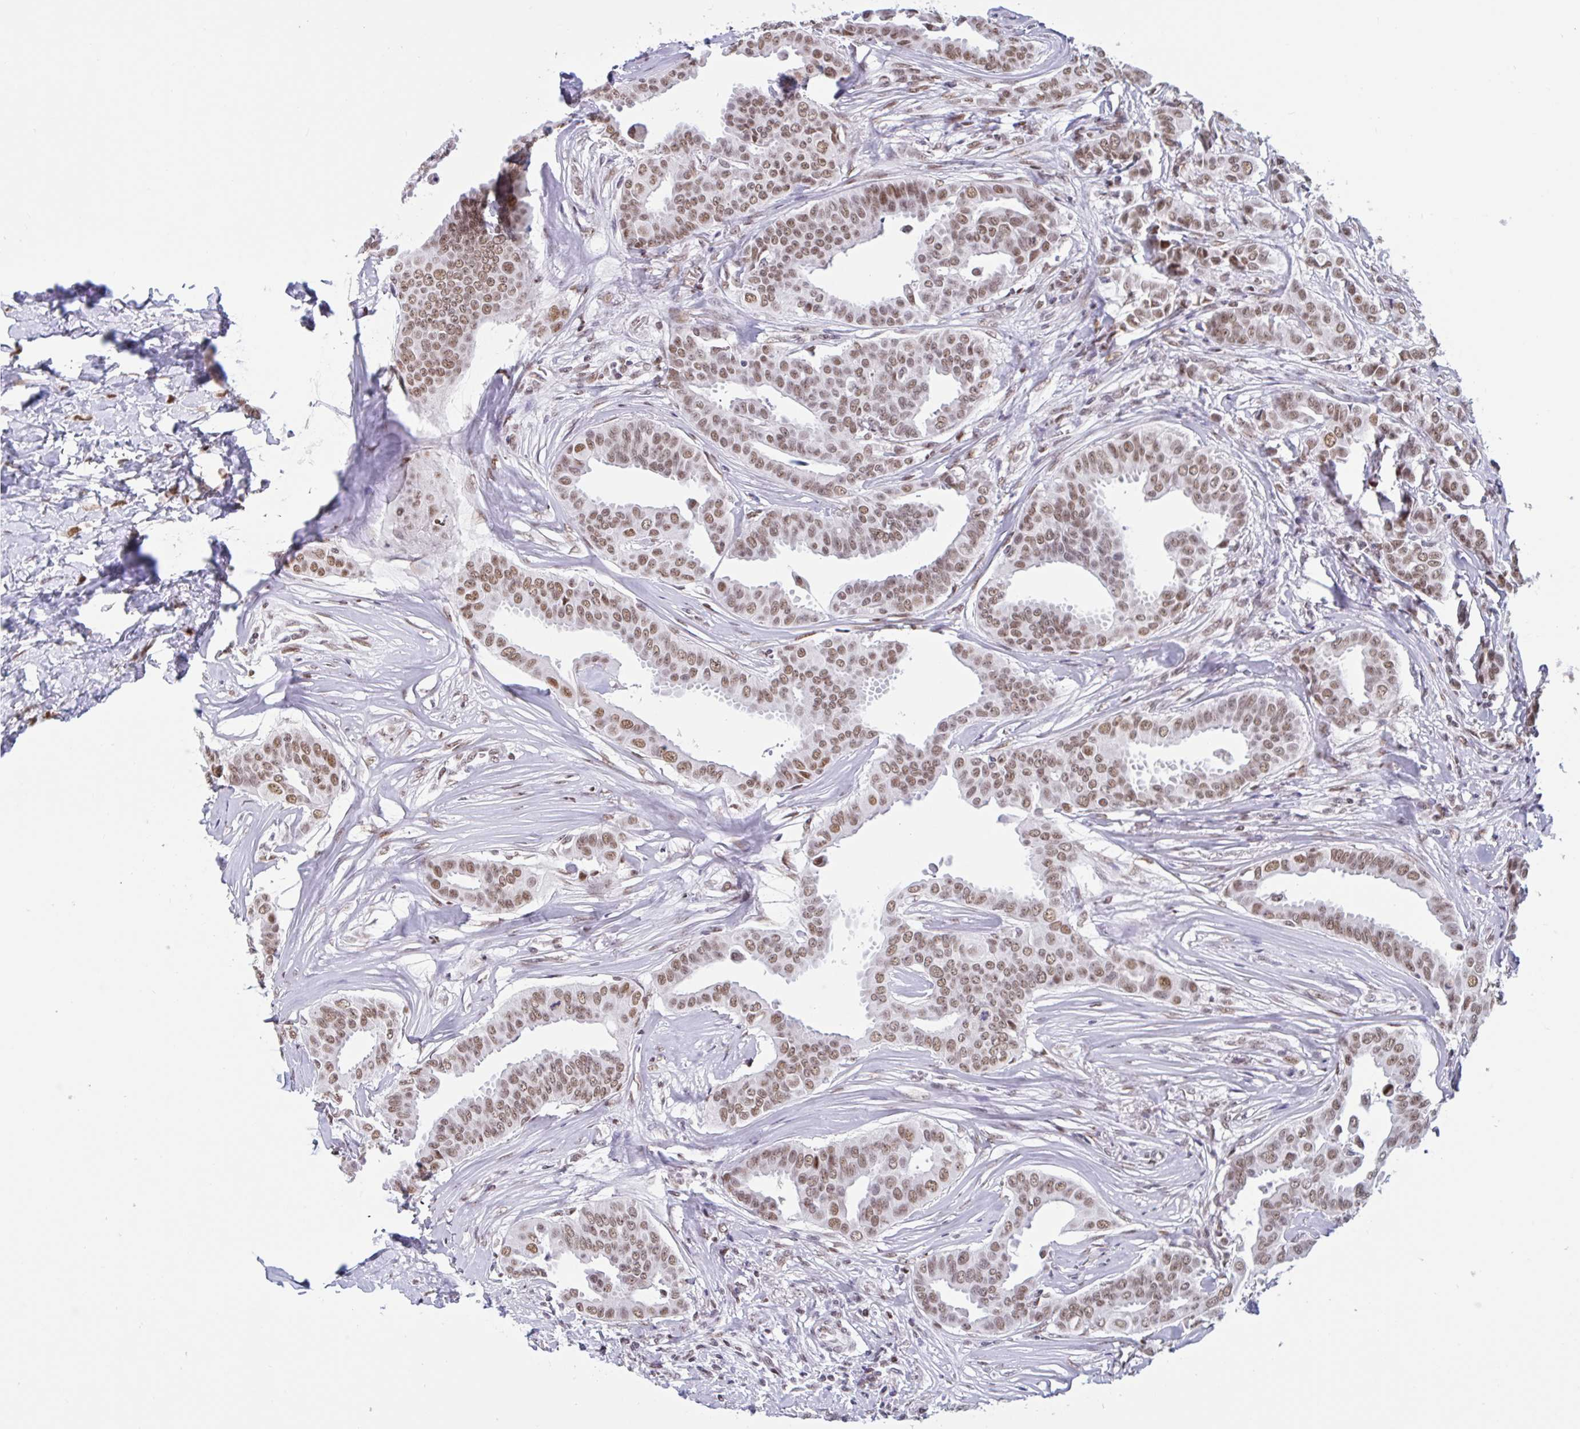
{"staining": {"intensity": "moderate", "quantity": ">75%", "location": "nuclear"}, "tissue": "breast cancer", "cell_type": "Tumor cells", "image_type": "cancer", "snomed": [{"axis": "morphology", "description": "Duct carcinoma"}, {"axis": "topography", "description": "Breast"}], "caption": "Immunohistochemistry (IHC) image of human invasive ductal carcinoma (breast) stained for a protein (brown), which displays medium levels of moderate nuclear staining in about >75% of tumor cells.", "gene": "CBFA2T2", "patient": {"sex": "female", "age": 45}}